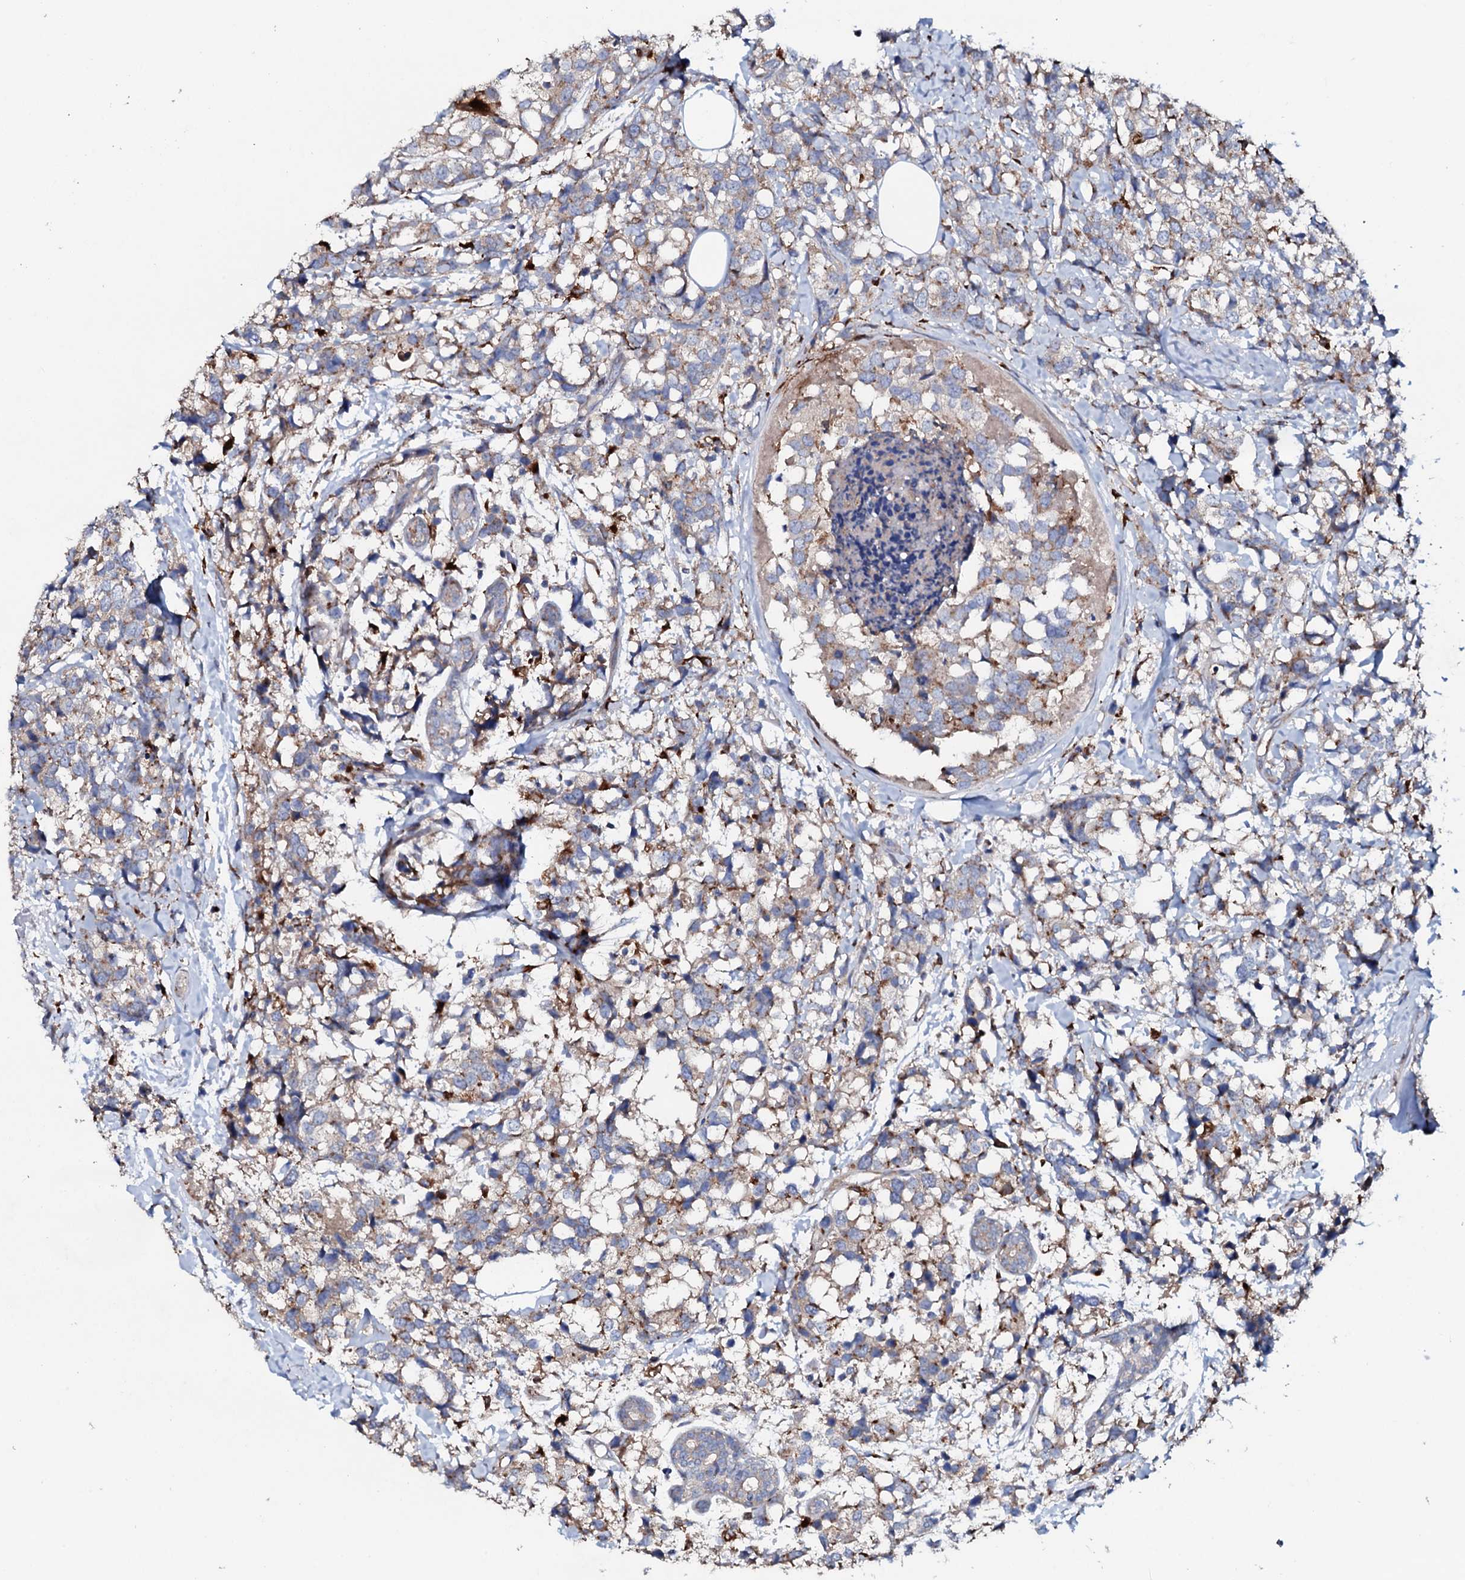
{"staining": {"intensity": "weak", "quantity": "<25%", "location": "cytoplasmic/membranous"}, "tissue": "breast cancer", "cell_type": "Tumor cells", "image_type": "cancer", "snomed": [{"axis": "morphology", "description": "Lobular carcinoma"}, {"axis": "topography", "description": "Breast"}], "caption": "IHC micrograph of human breast cancer stained for a protein (brown), which reveals no staining in tumor cells.", "gene": "P2RX4", "patient": {"sex": "female", "age": 59}}